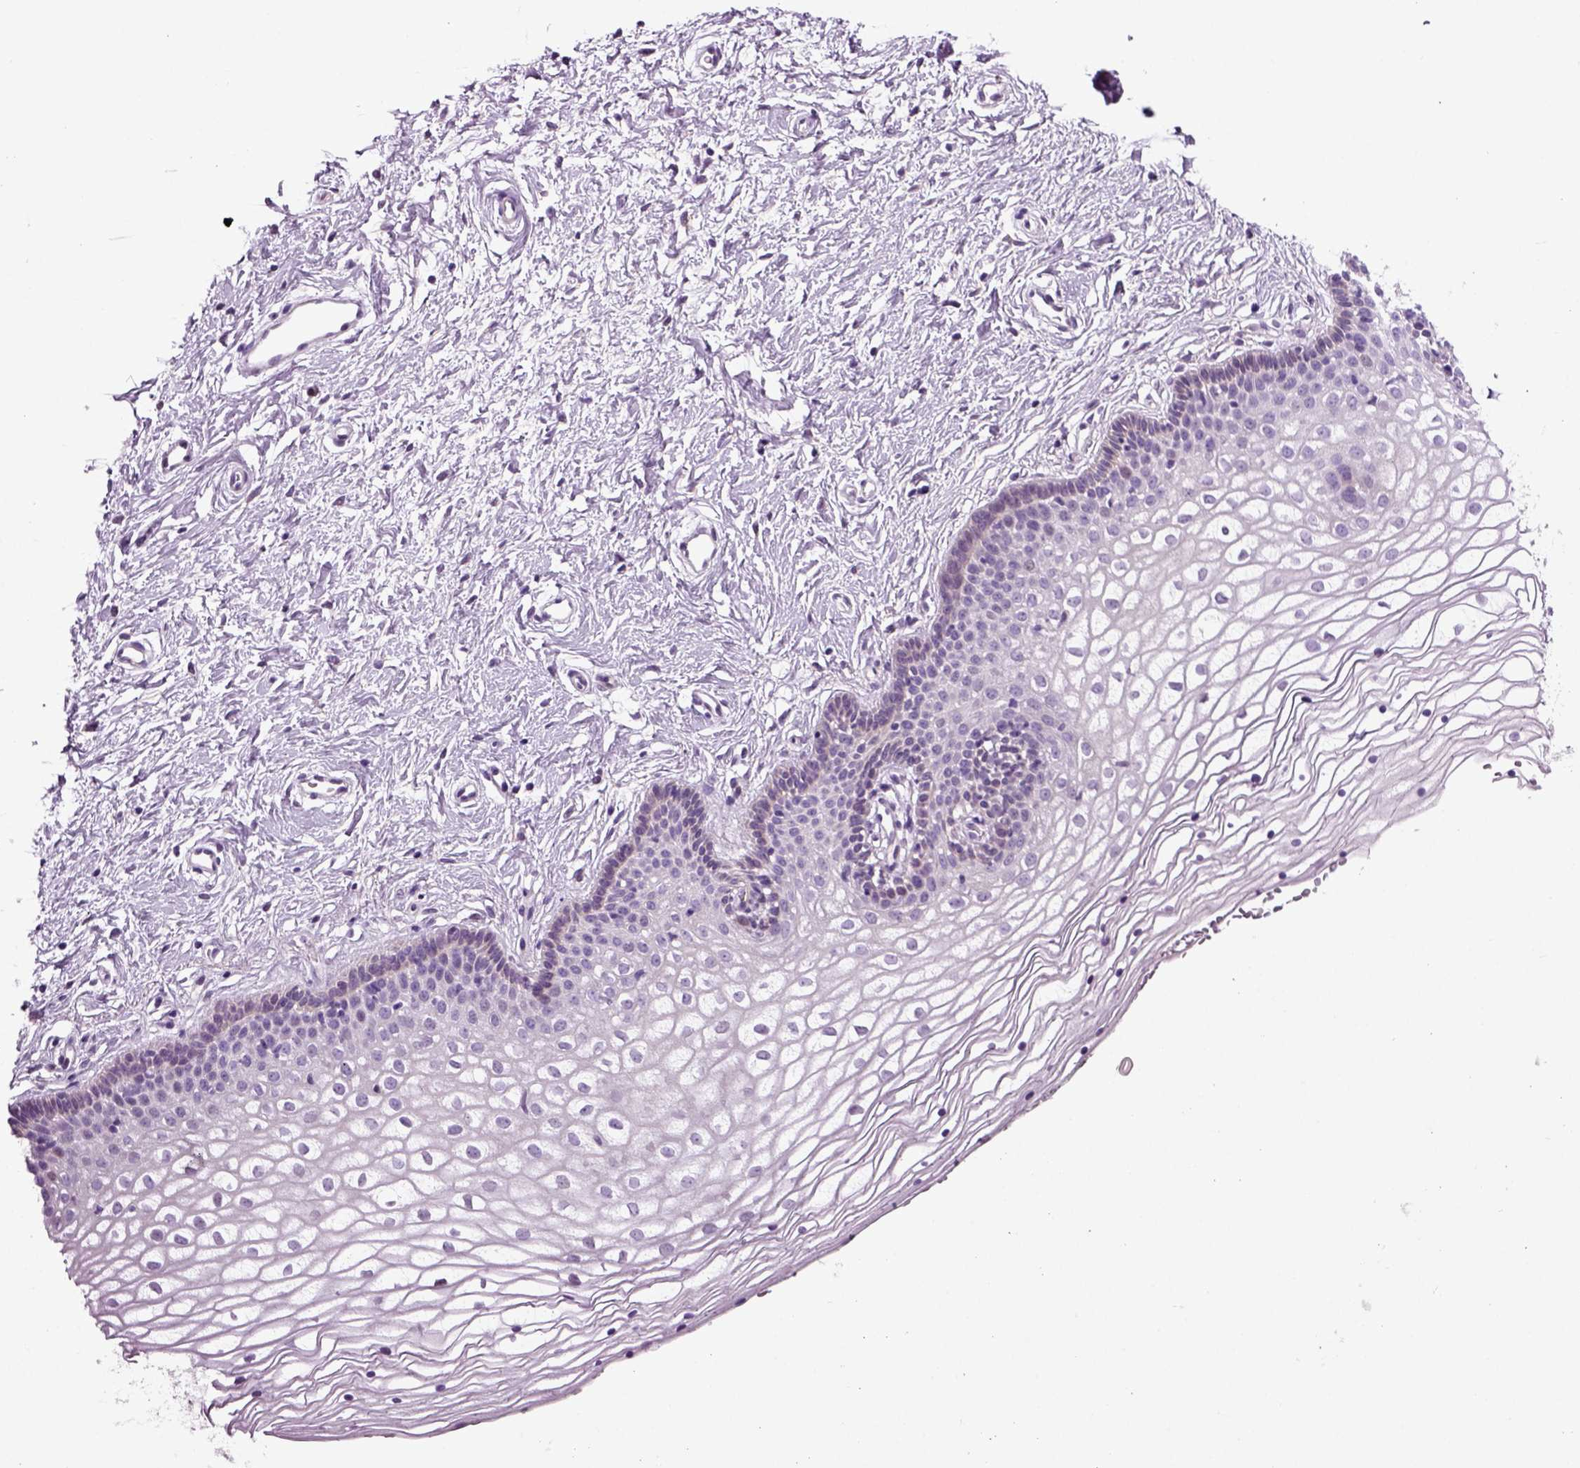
{"staining": {"intensity": "negative", "quantity": "none", "location": "none"}, "tissue": "vagina", "cell_type": "Squamous epithelial cells", "image_type": "normal", "snomed": [{"axis": "morphology", "description": "Normal tissue, NOS"}, {"axis": "topography", "description": "Vagina"}], "caption": "High power microscopy micrograph of an IHC image of unremarkable vagina, revealing no significant positivity in squamous epithelial cells. The staining was performed using DAB to visualize the protein expression in brown, while the nuclei were stained in blue with hematoxylin (Magnification: 20x).", "gene": "ARID3A", "patient": {"sex": "female", "age": 36}}